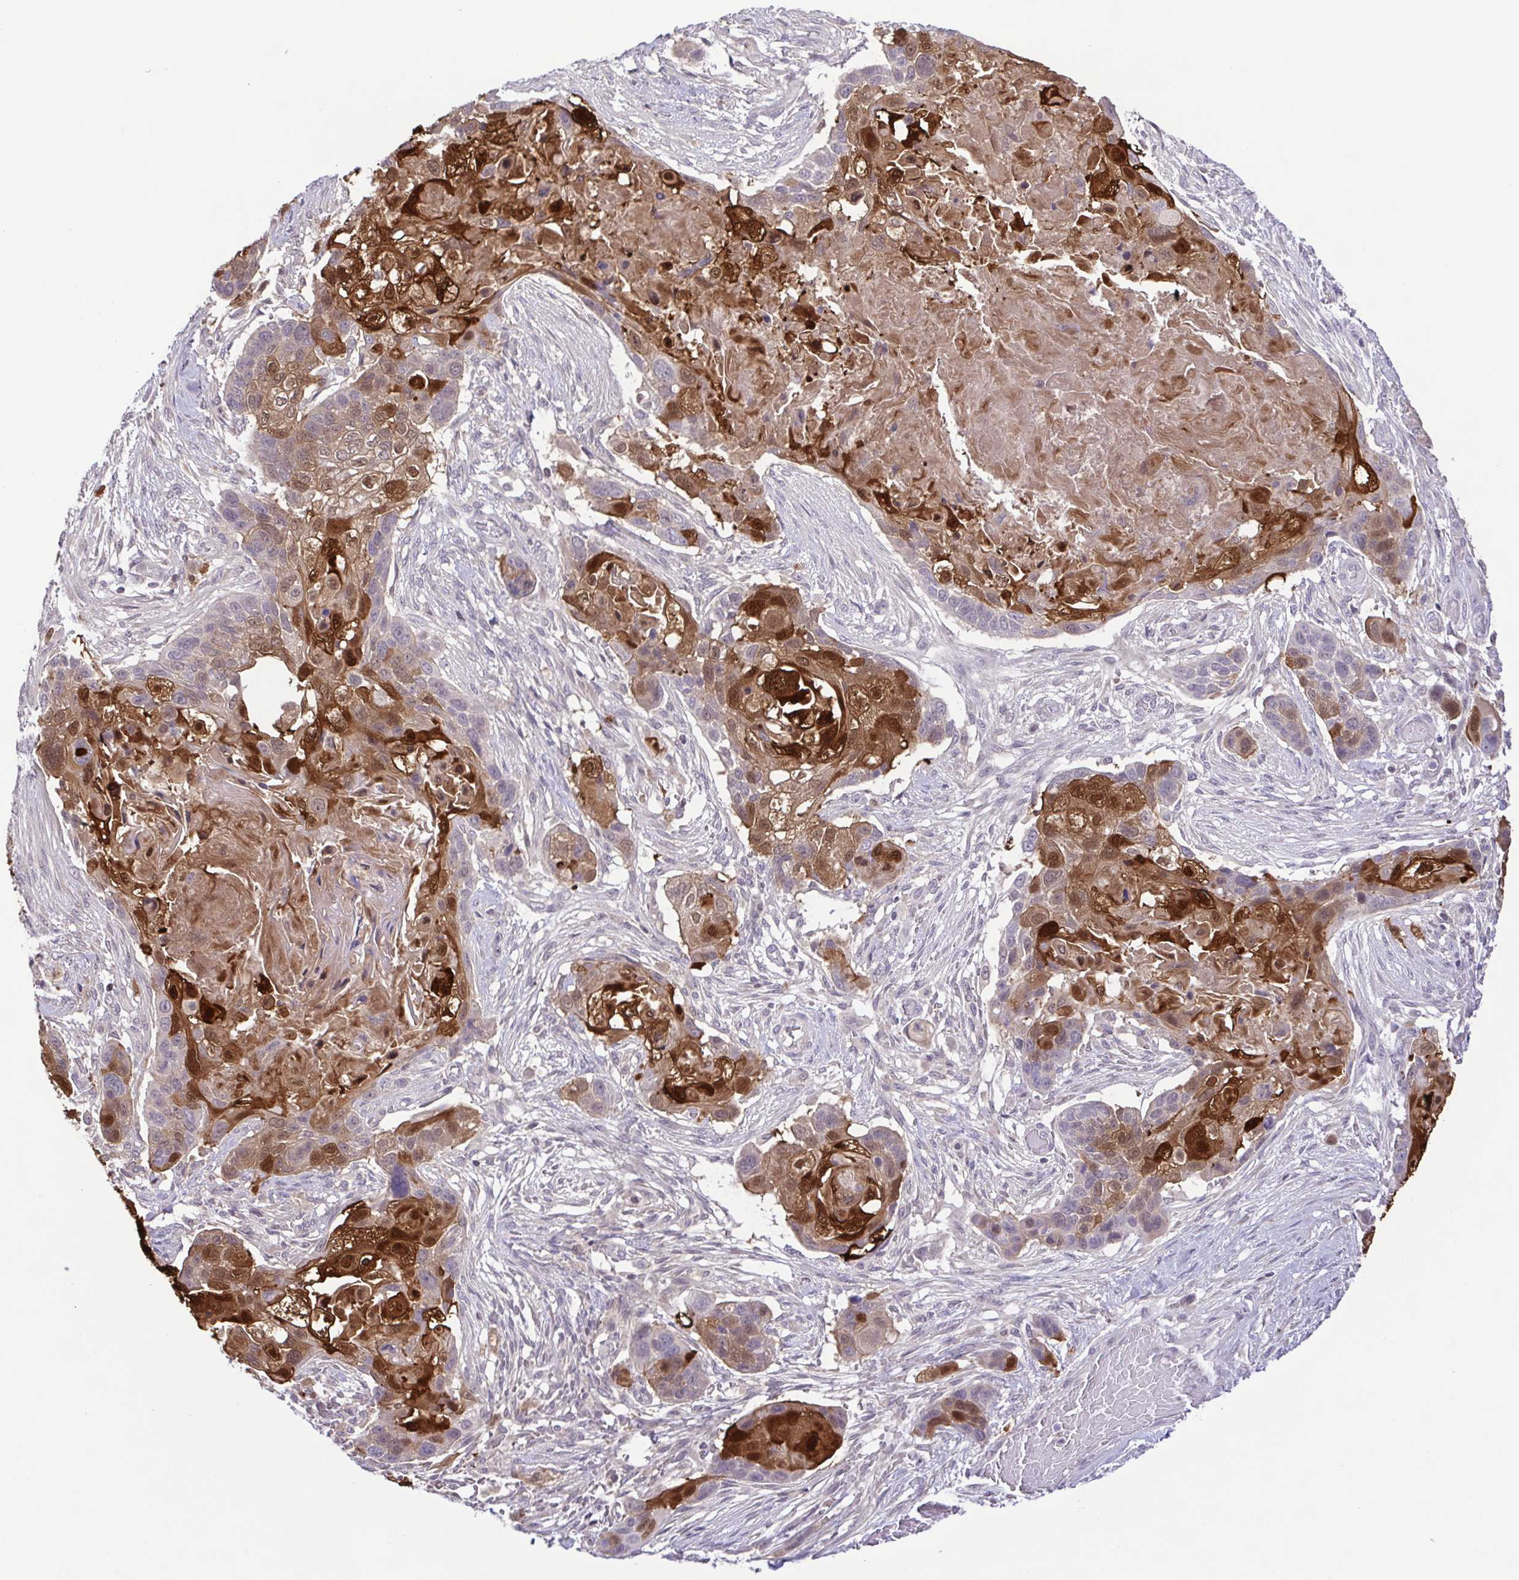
{"staining": {"intensity": "moderate", "quantity": ">75%", "location": "cytoplasmic/membranous,nuclear"}, "tissue": "lung cancer", "cell_type": "Tumor cells", "image_type": "cancer", "snomed": [{"axis": "morphology", "description": "Squamous cell carcinoma, NOS"}, {"axis": "topography", "description": "Lung"}], "caption": "Approximately >75% of tumor cells in human lung cancer show moderate cytoplasmic/membranous and nuclear protein expression as visualized by brown immunohistochemical staining.", "gene": "IL1RN", "patient": {"sex": "male", "age": 69}}